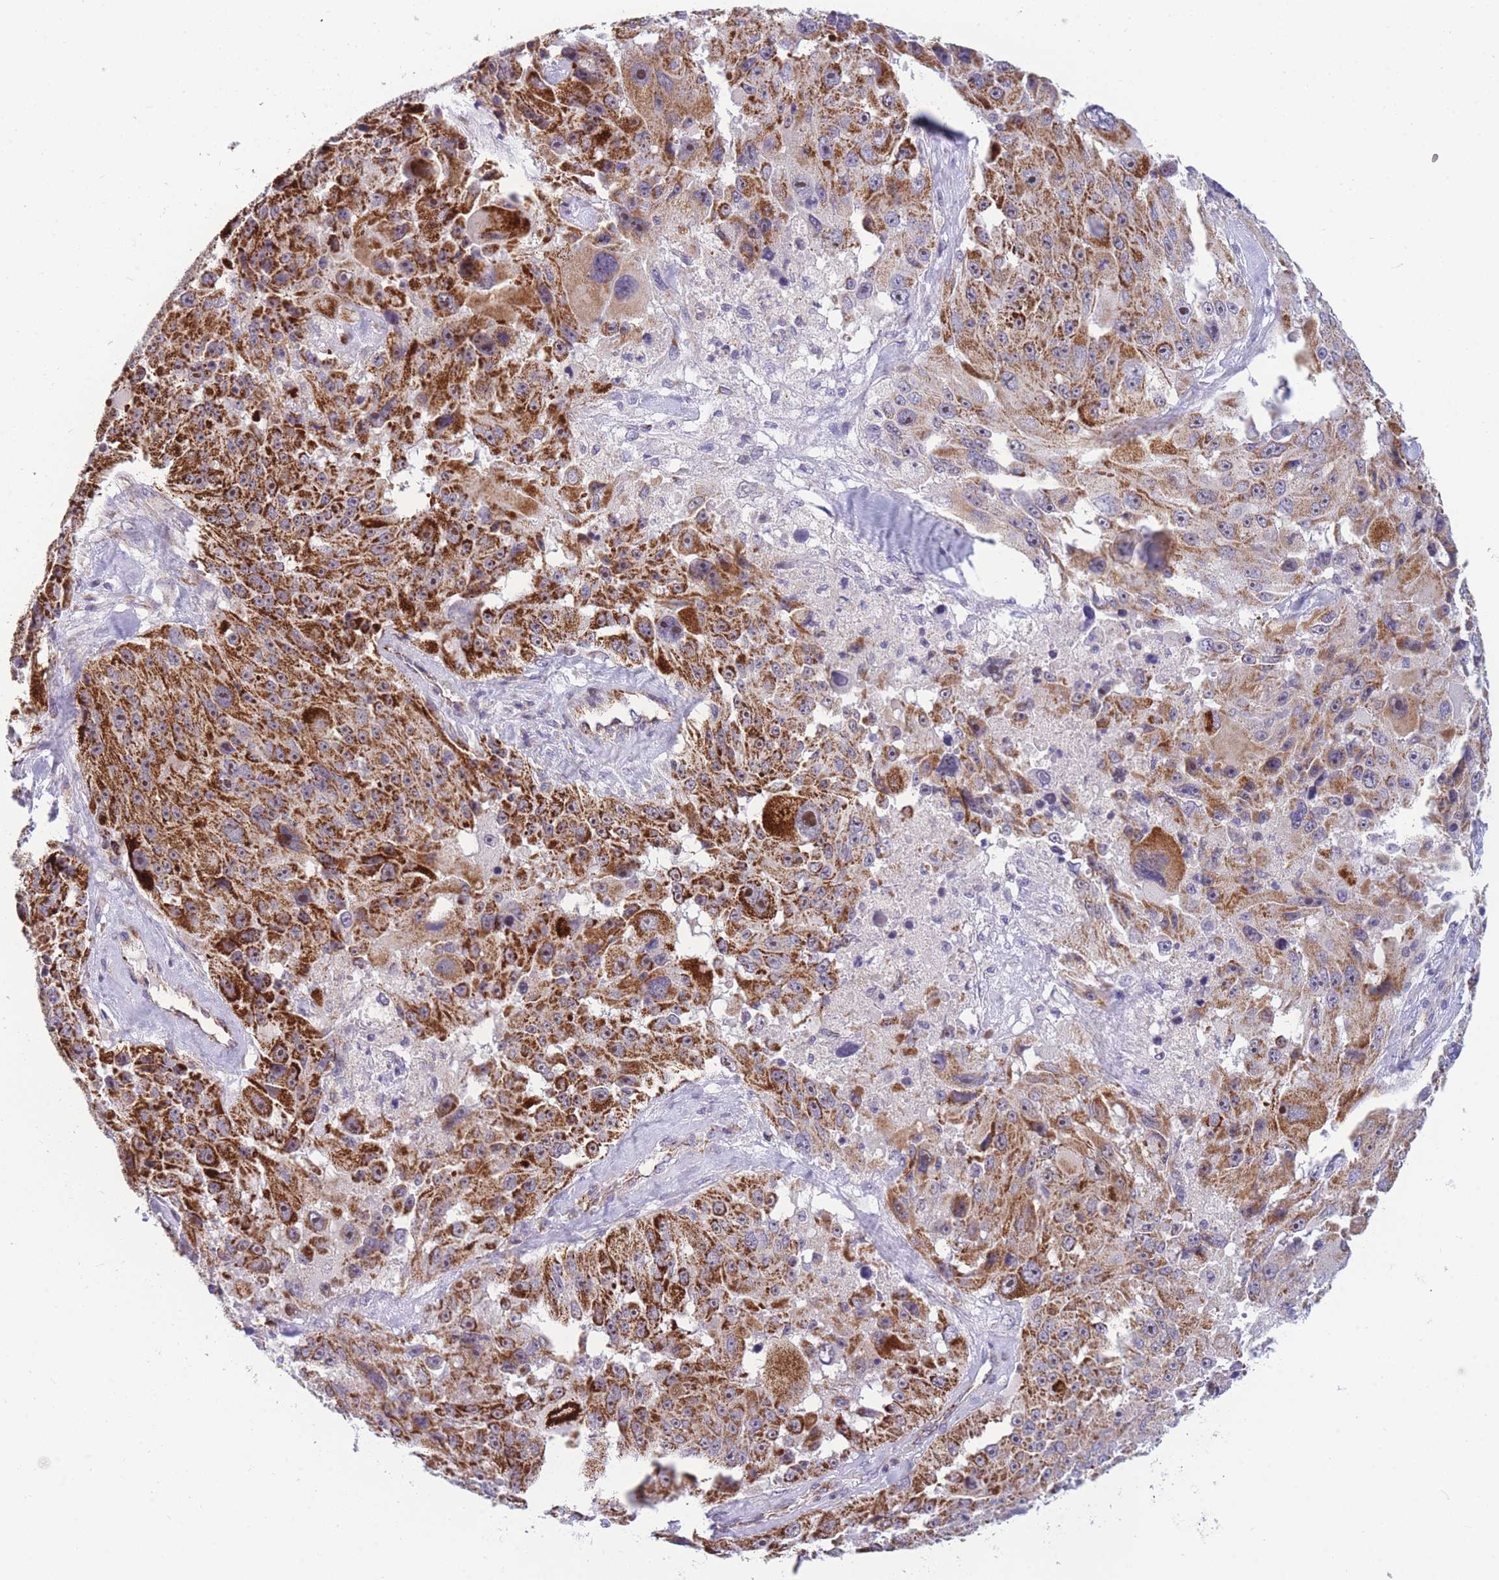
{"staining": {"intensity": "strong", "quantity": "25%-75%", "location": "cytoplasmic/membranous"}, "tissue": "melanoma", "cell_type": "Tumor cells", "image_type": "cancer", "snomed": [{"axis": "morphology", "description": "Malignant melanoma, Metastatic site"}, {"axis": "topography", "description": "Lymph node"}], "caption": "Melanoma stained with immunohistochemistry demonstrates strong cytoplasmic/membranous expression in about 25%-75% of tumor cells.", "gene": "DDX49", "patient": {"sex": "male", "age": 62}}